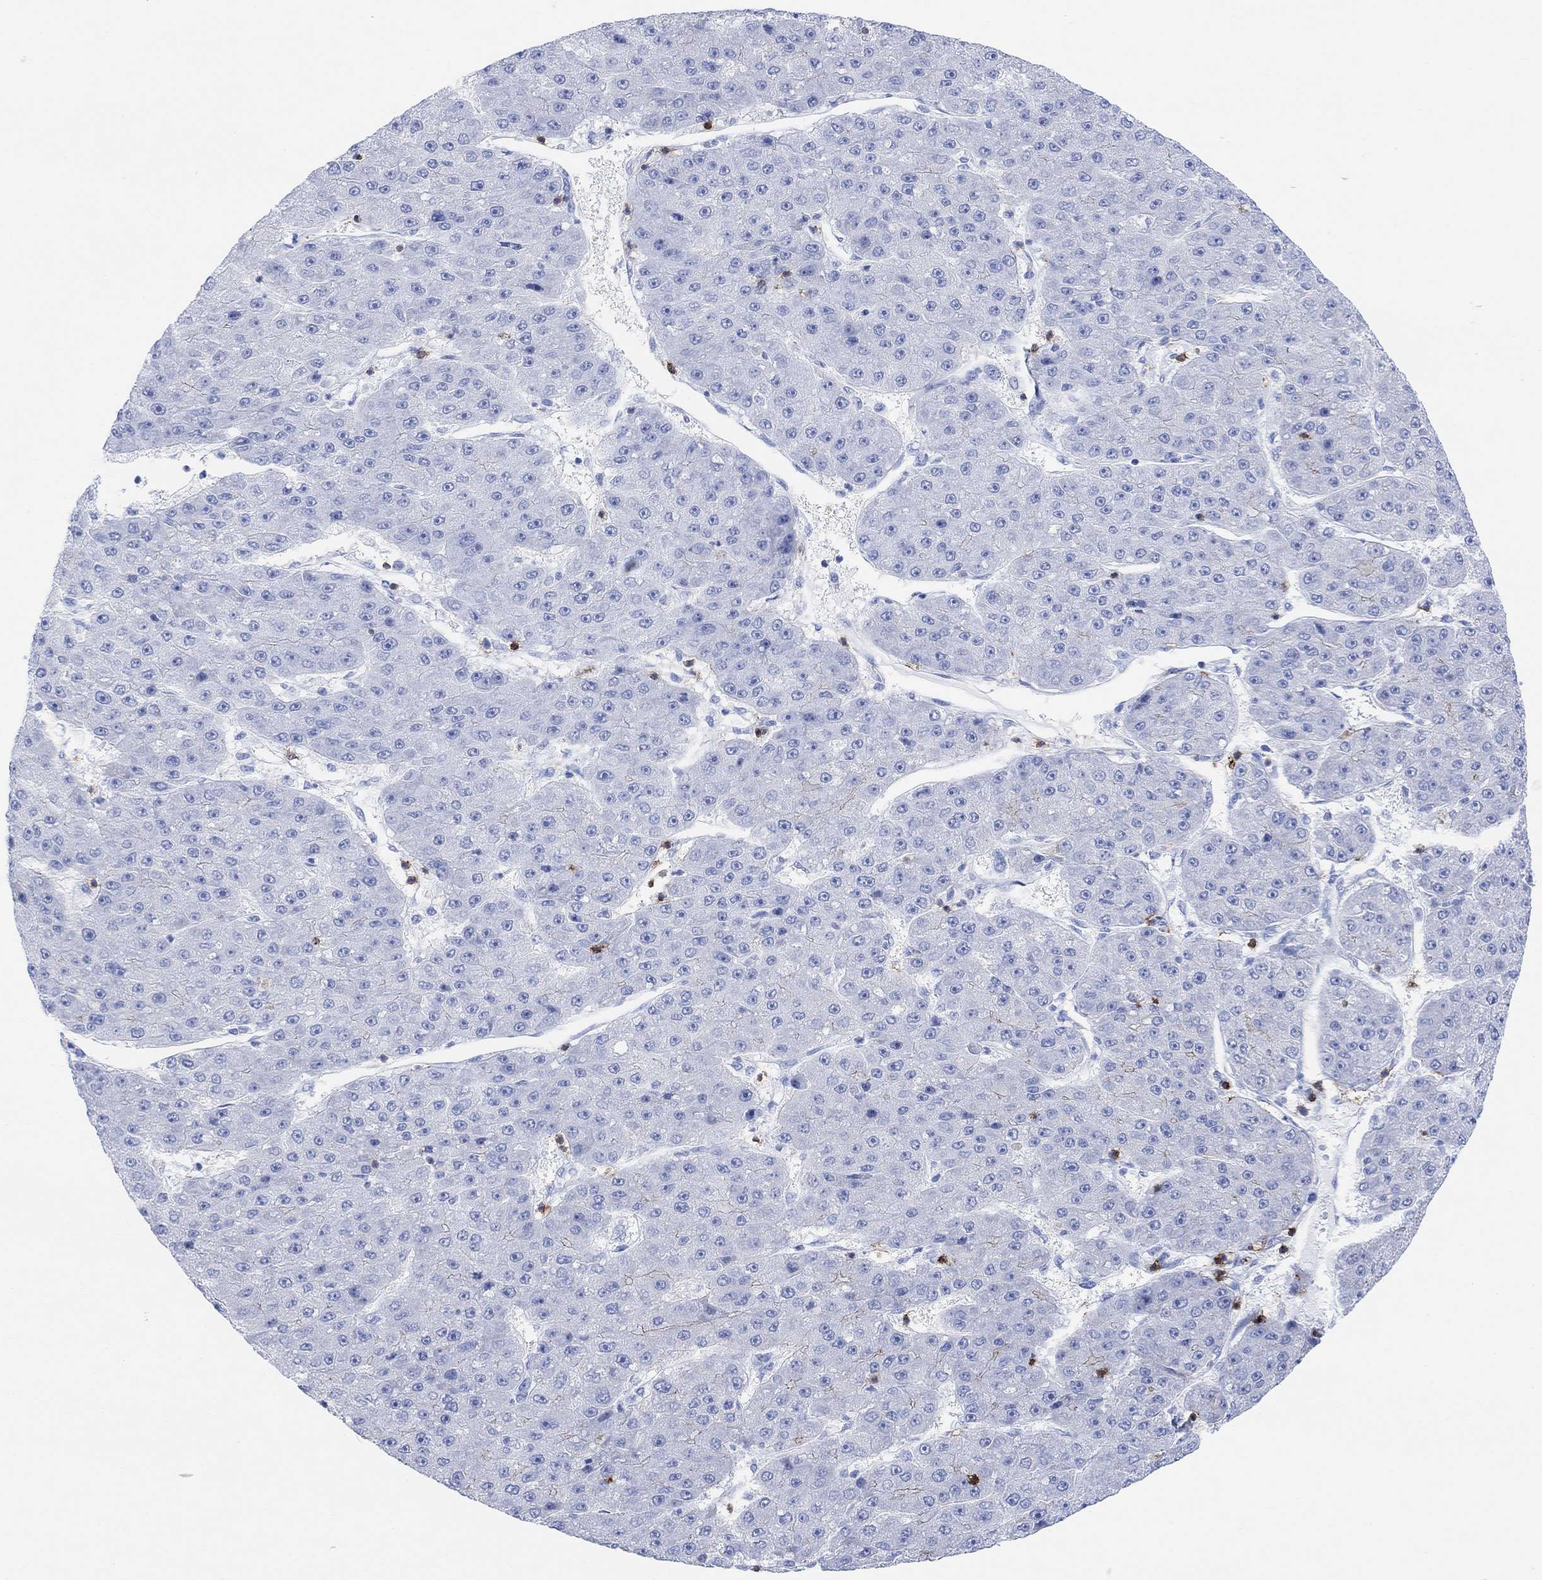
{"staining": {"intensity": "negative", "quantity": "none", "location": "none"}, "tissue": "liver cancer", "cell_type": "Tumor cells", "image_type": "cancer", "snomed": [{"axis": "morphology", "description": "Carcinoma, Hepatocellular, NOS"}, {"axis": "topography", "description": "Liver"}], "caption": "IHC photomicrograph of human liver hepatocellular carcinoma stained for a protein (brown), which demonstrates no staining in tumor cells.", "gene": "GPR65", "patient": {"sex": "male", "age": 67}}